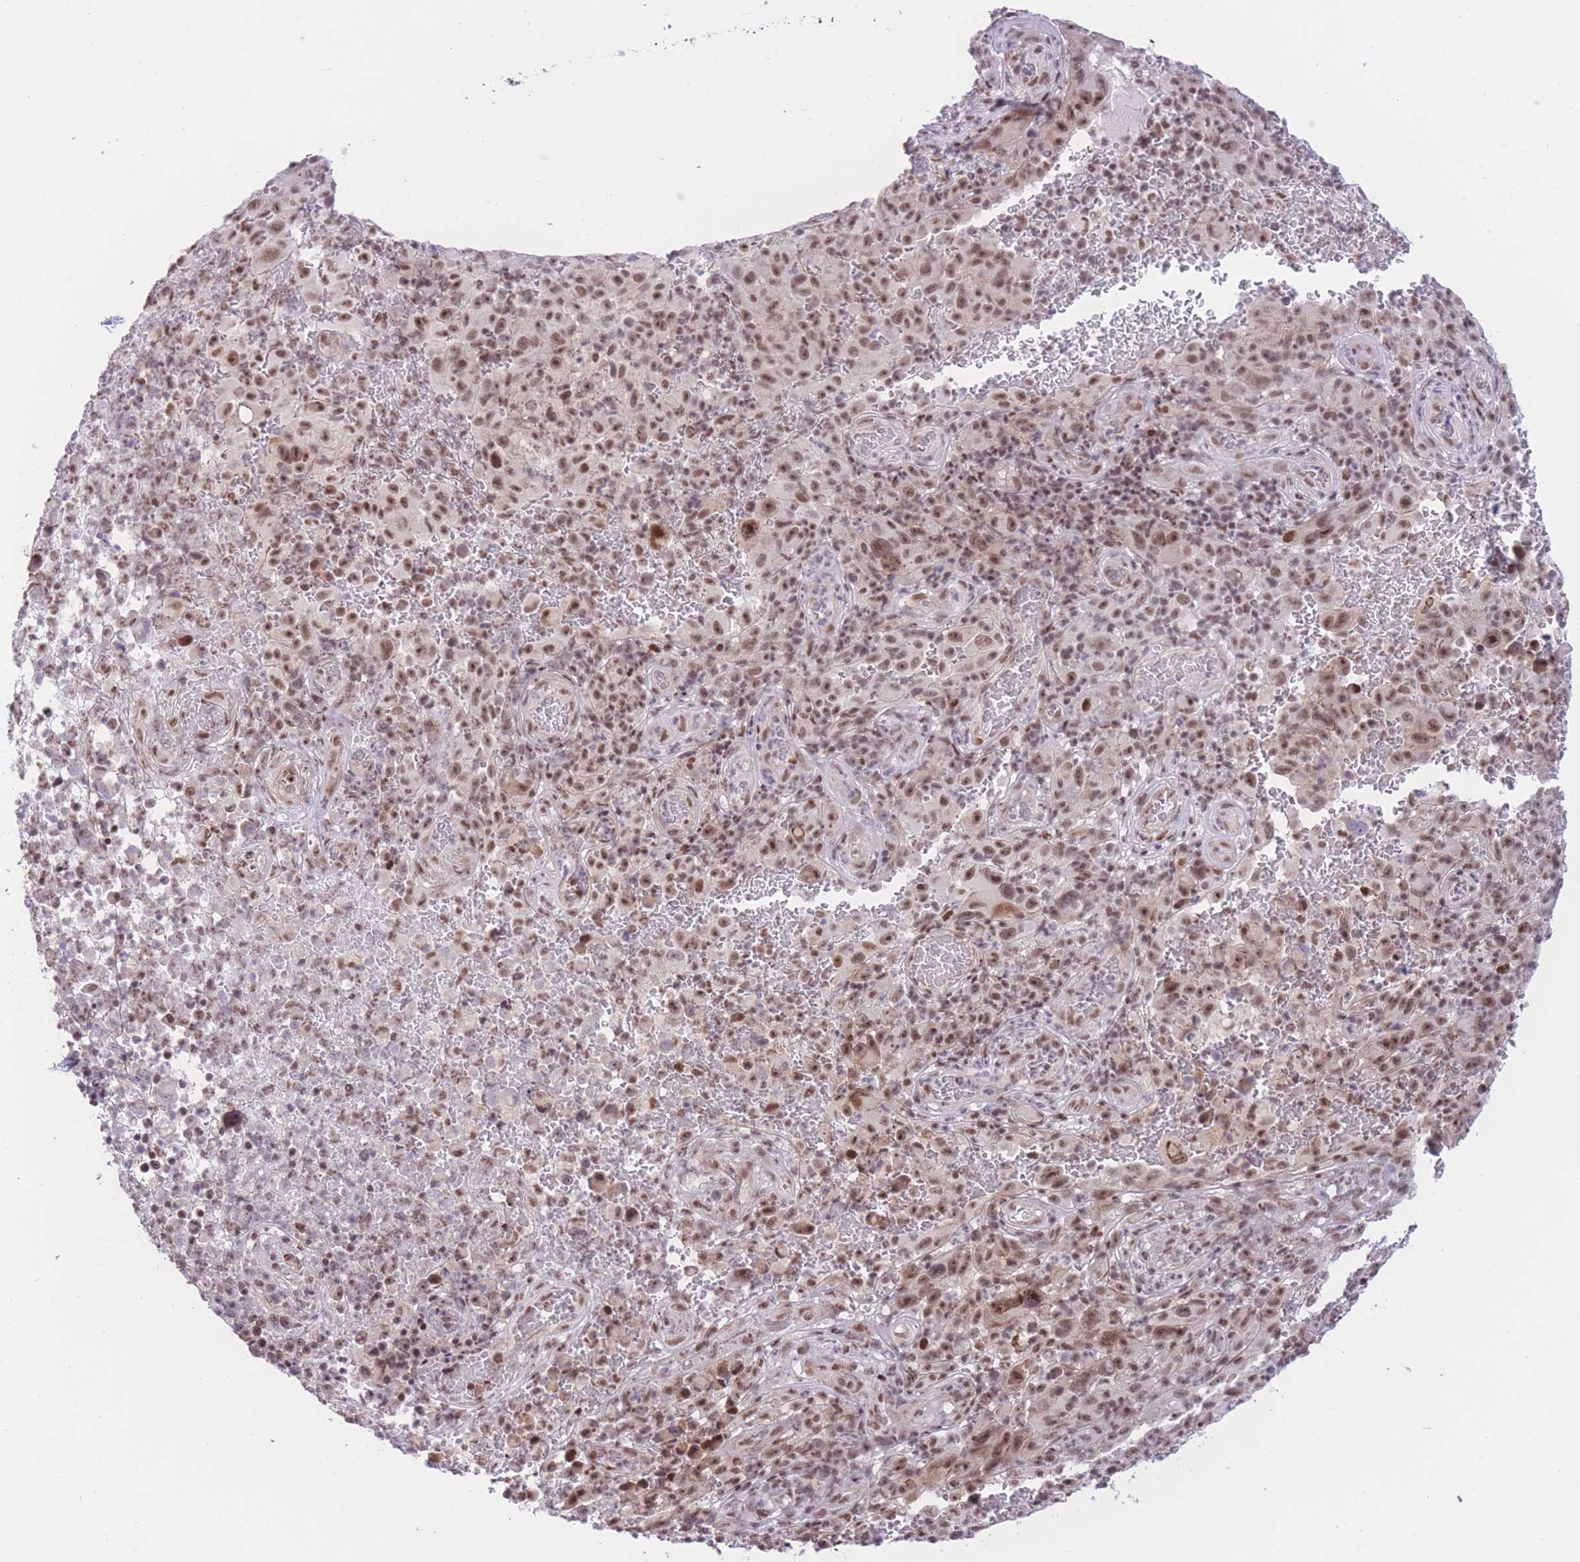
{"staining": {"intensity": "moderate", "quantity": ">75%", "location": "nuclear"}, "tissue": "melanoma", "cell_type": "Tumor cells", "image_type": "cancer", "snomed": [{"axis": "morphology", "description": "Malignant melanoma, NOS"}, {"axis": "topography", "description": "Skin"}], "caption": "Immunohistochemistry (IHC) (DAB (3,3'-diaminobenzidine)) staining of human malignant melanoma exhibits moderate nuclear protein positivity in approximately >75% of tumor cells.", "gene": "PCIF1", "patient": {"sex": "female", "age": 82}}